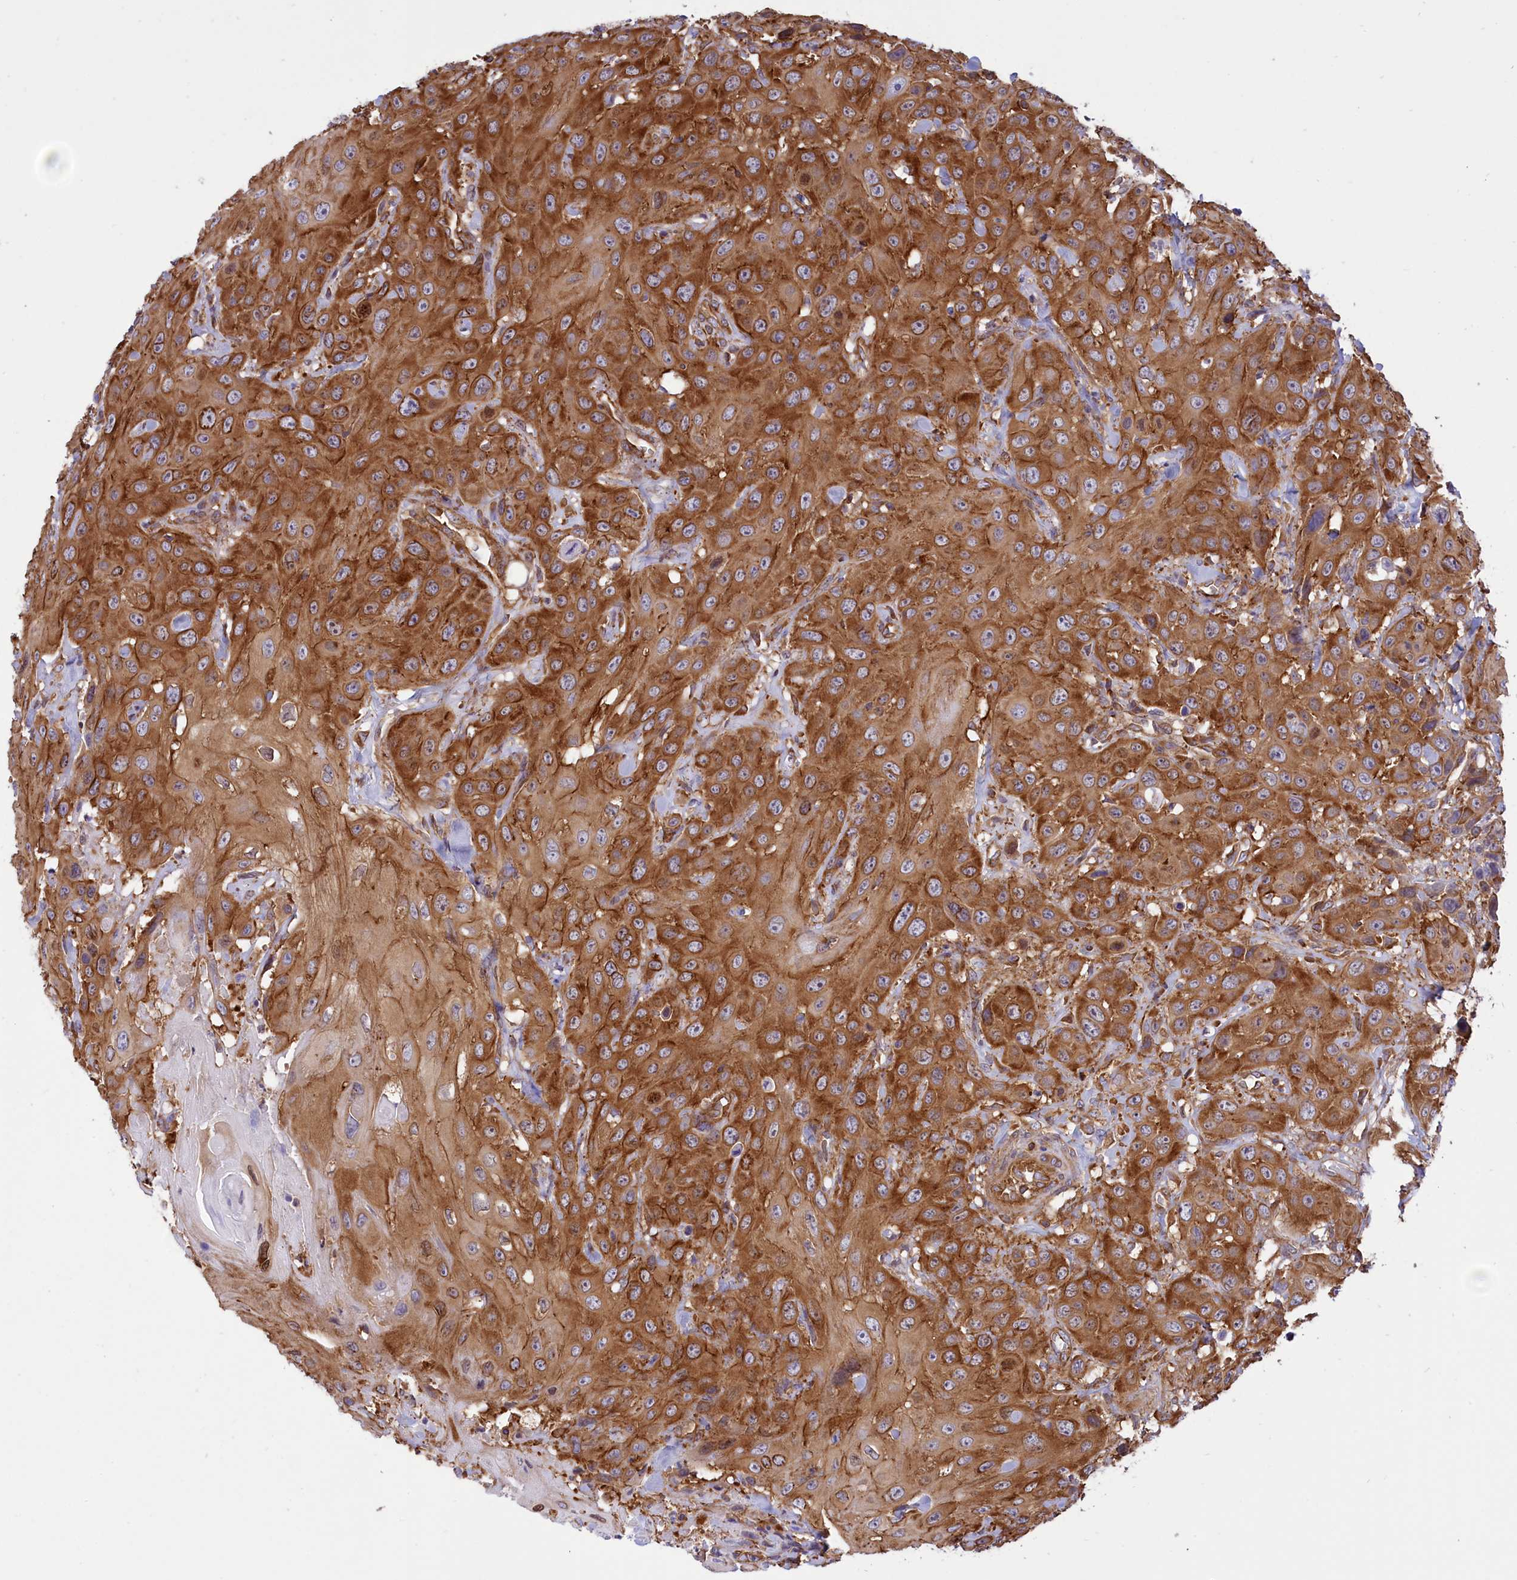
{"staining": {"intensity": "moderate", "quantity": ">75%", "location": "cytoplasmic/membranous"}, "tissue": "head and neck cancer", "cell_type": "Tumor cells", "image_type": "cancer", "snomed": [{"axis": "morphology", "description": "Squamous cell carcinoma, NOS"}, {"axis": "topography", "description": "Head-Neck"}], "caption": "Protein positivity by immunohistochemistry shows moderate cytoplasmic/membranous positivity in approximately >75% of tumor cells in head and neck cancer.", "gene": "SEPTIN9", "patient": {"sex": "male", "age": 81}}